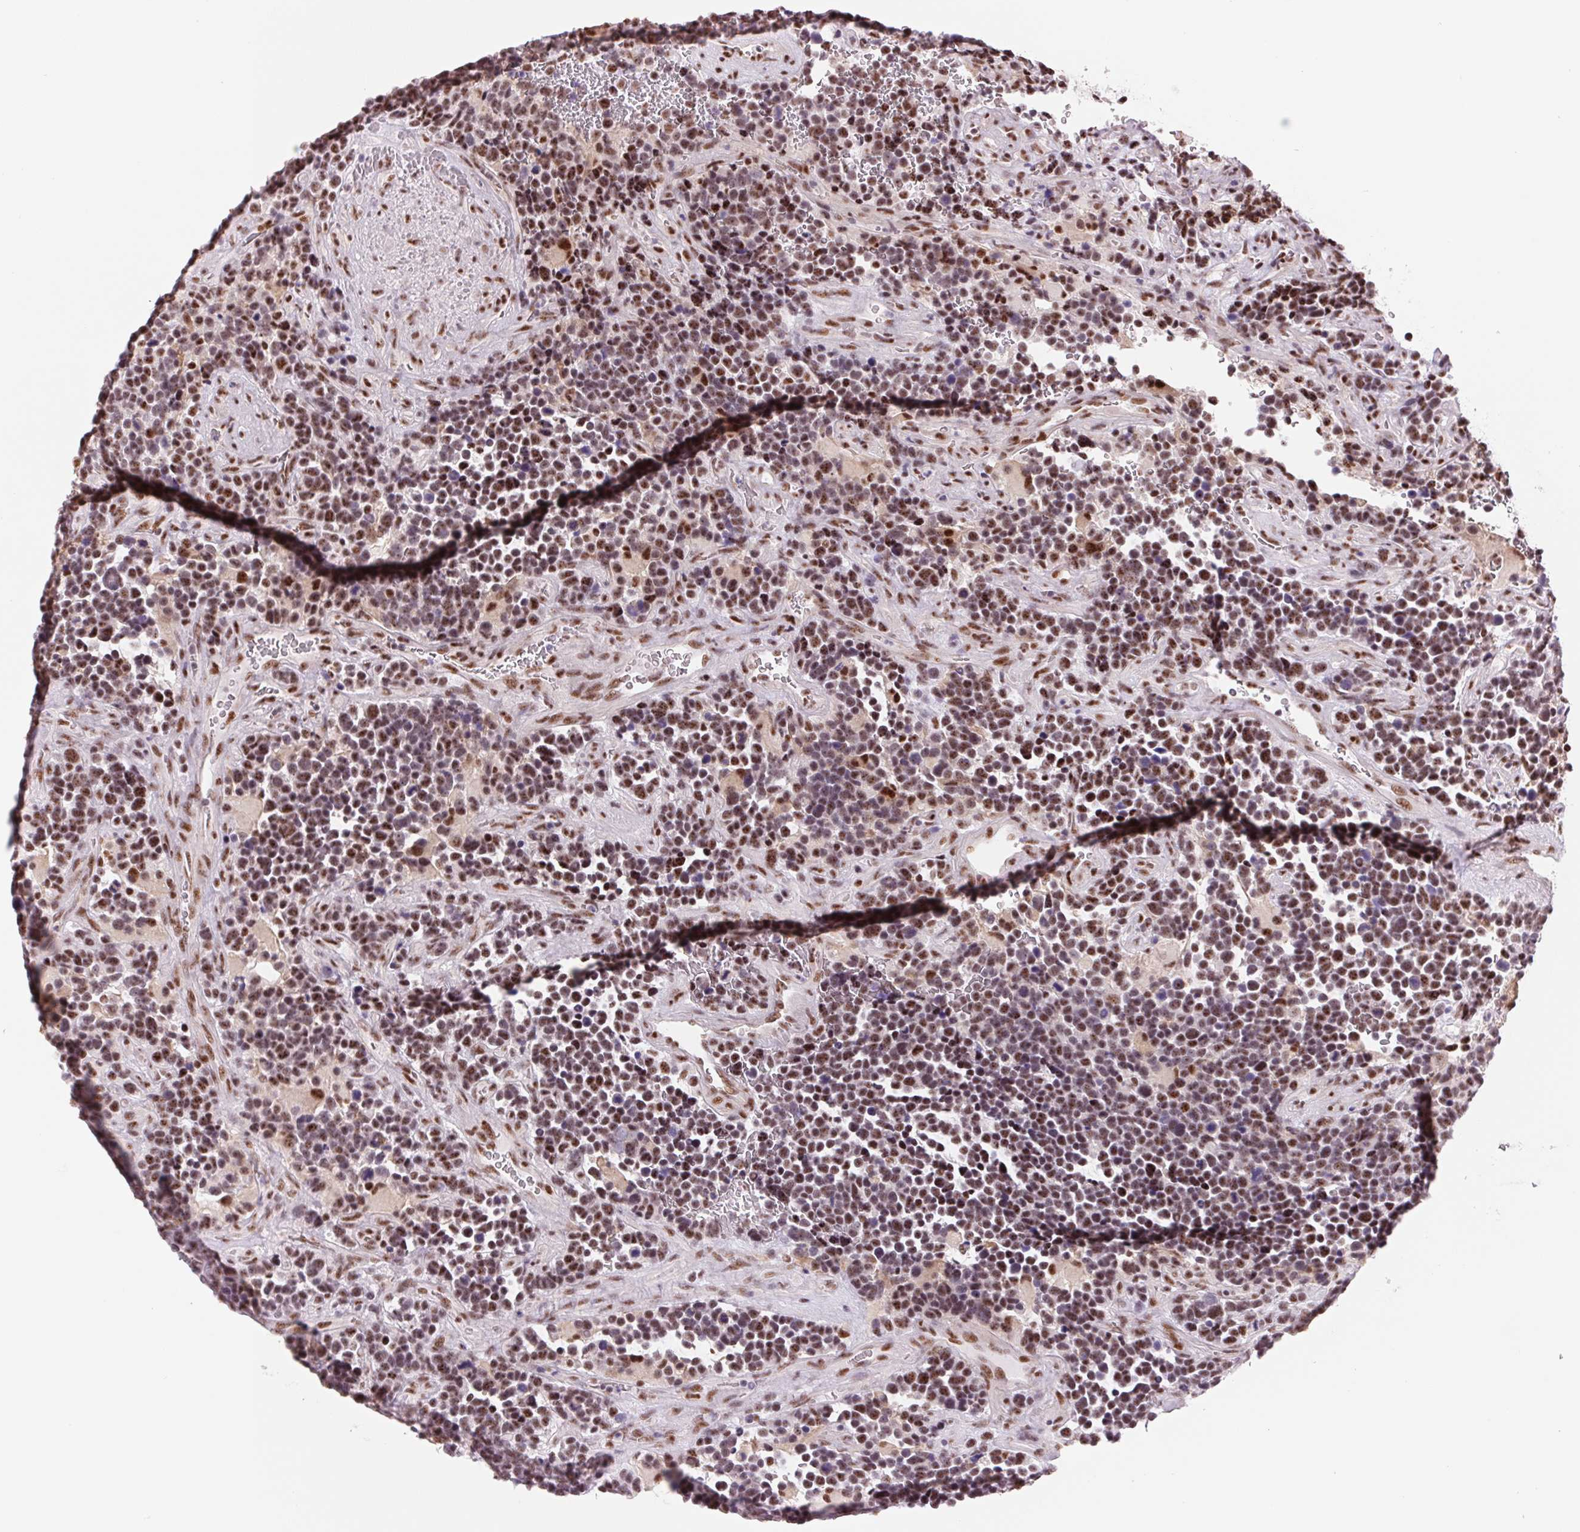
{"staining": {"intensity": "moderate", "quantity": "25%-75%", "location": "nuclear"}, "tissue": "glioma", "cell_type": "Tumor cells", "image_type": "cancer", "snomed": [{"axis": "morphology", "description": "Glioma, malignant, High grade"}, {"axis": "topography", "description": "Brain"}], "caption": "Immunohistochemical staining of human glioma reveals medium levels of moderate nuclear staining in approximately 25%-75% of tumor cells. Nuclei are stained in blue.", "gene": "ZC3H14", "patient": {"sex": "male", "age": 33}}